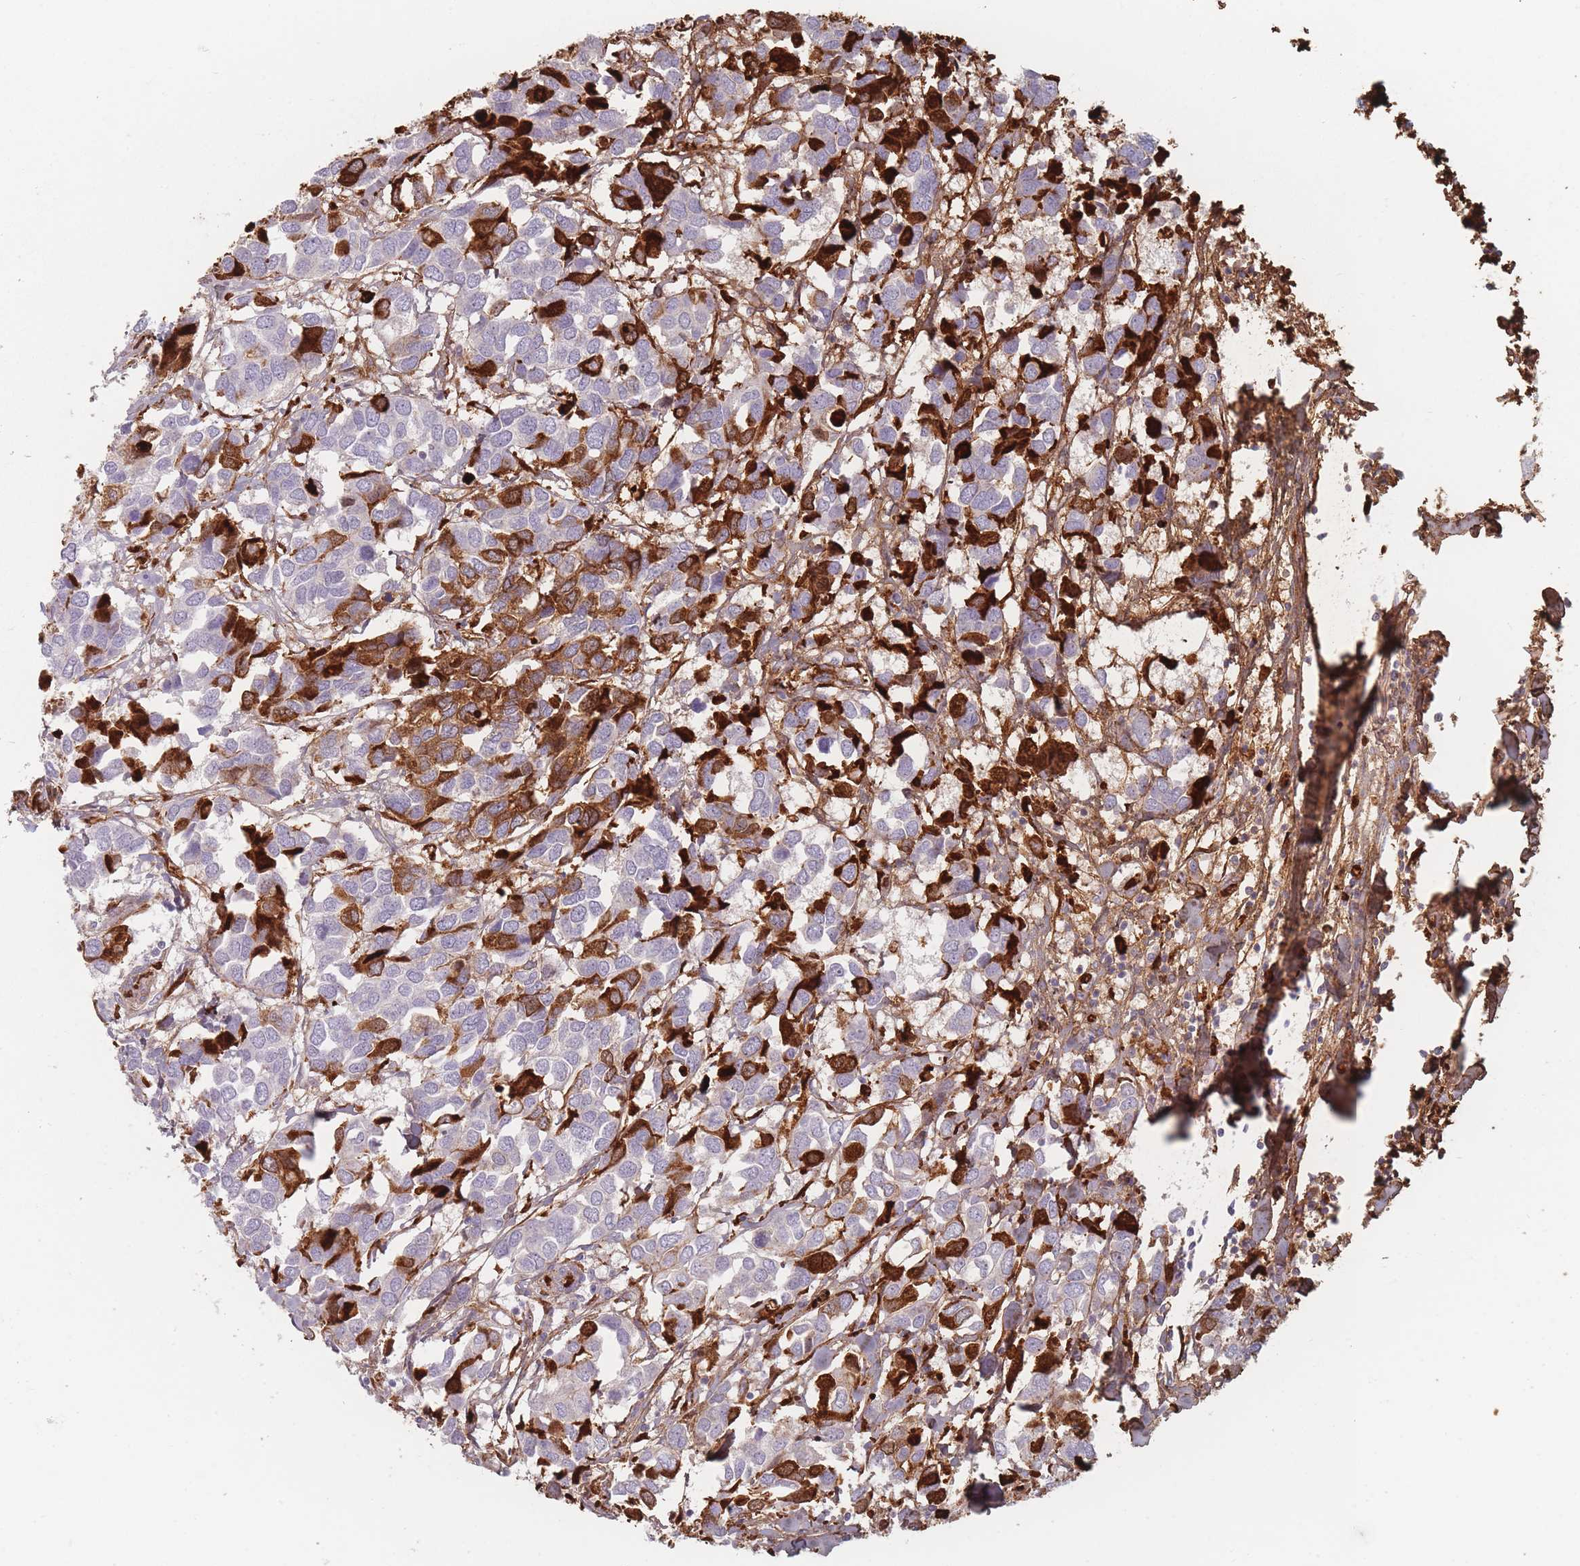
{"staining": {"intensity": "strong", "quantity": "25%-75%", "location": "cytoplasmic/membranous"}, "tissue": "breast cancer", "cell_type": "Tumor cells", "image_type": "cancer", "snomed": [{"axis": "morphology", "description": "Duct carcinoma"}, {"axis": "topography", "description": "Breast"}], "caption": "Immunohistochemical staining of human breast cancer (infiltrating ductal carcinoma) exhibits high levels of strong cytoplasmic/membranous protein expression in about 25%-75% of tumor cells.", "gene": "SLC2A6", "patient": {"sex": "female", "age": 83}}